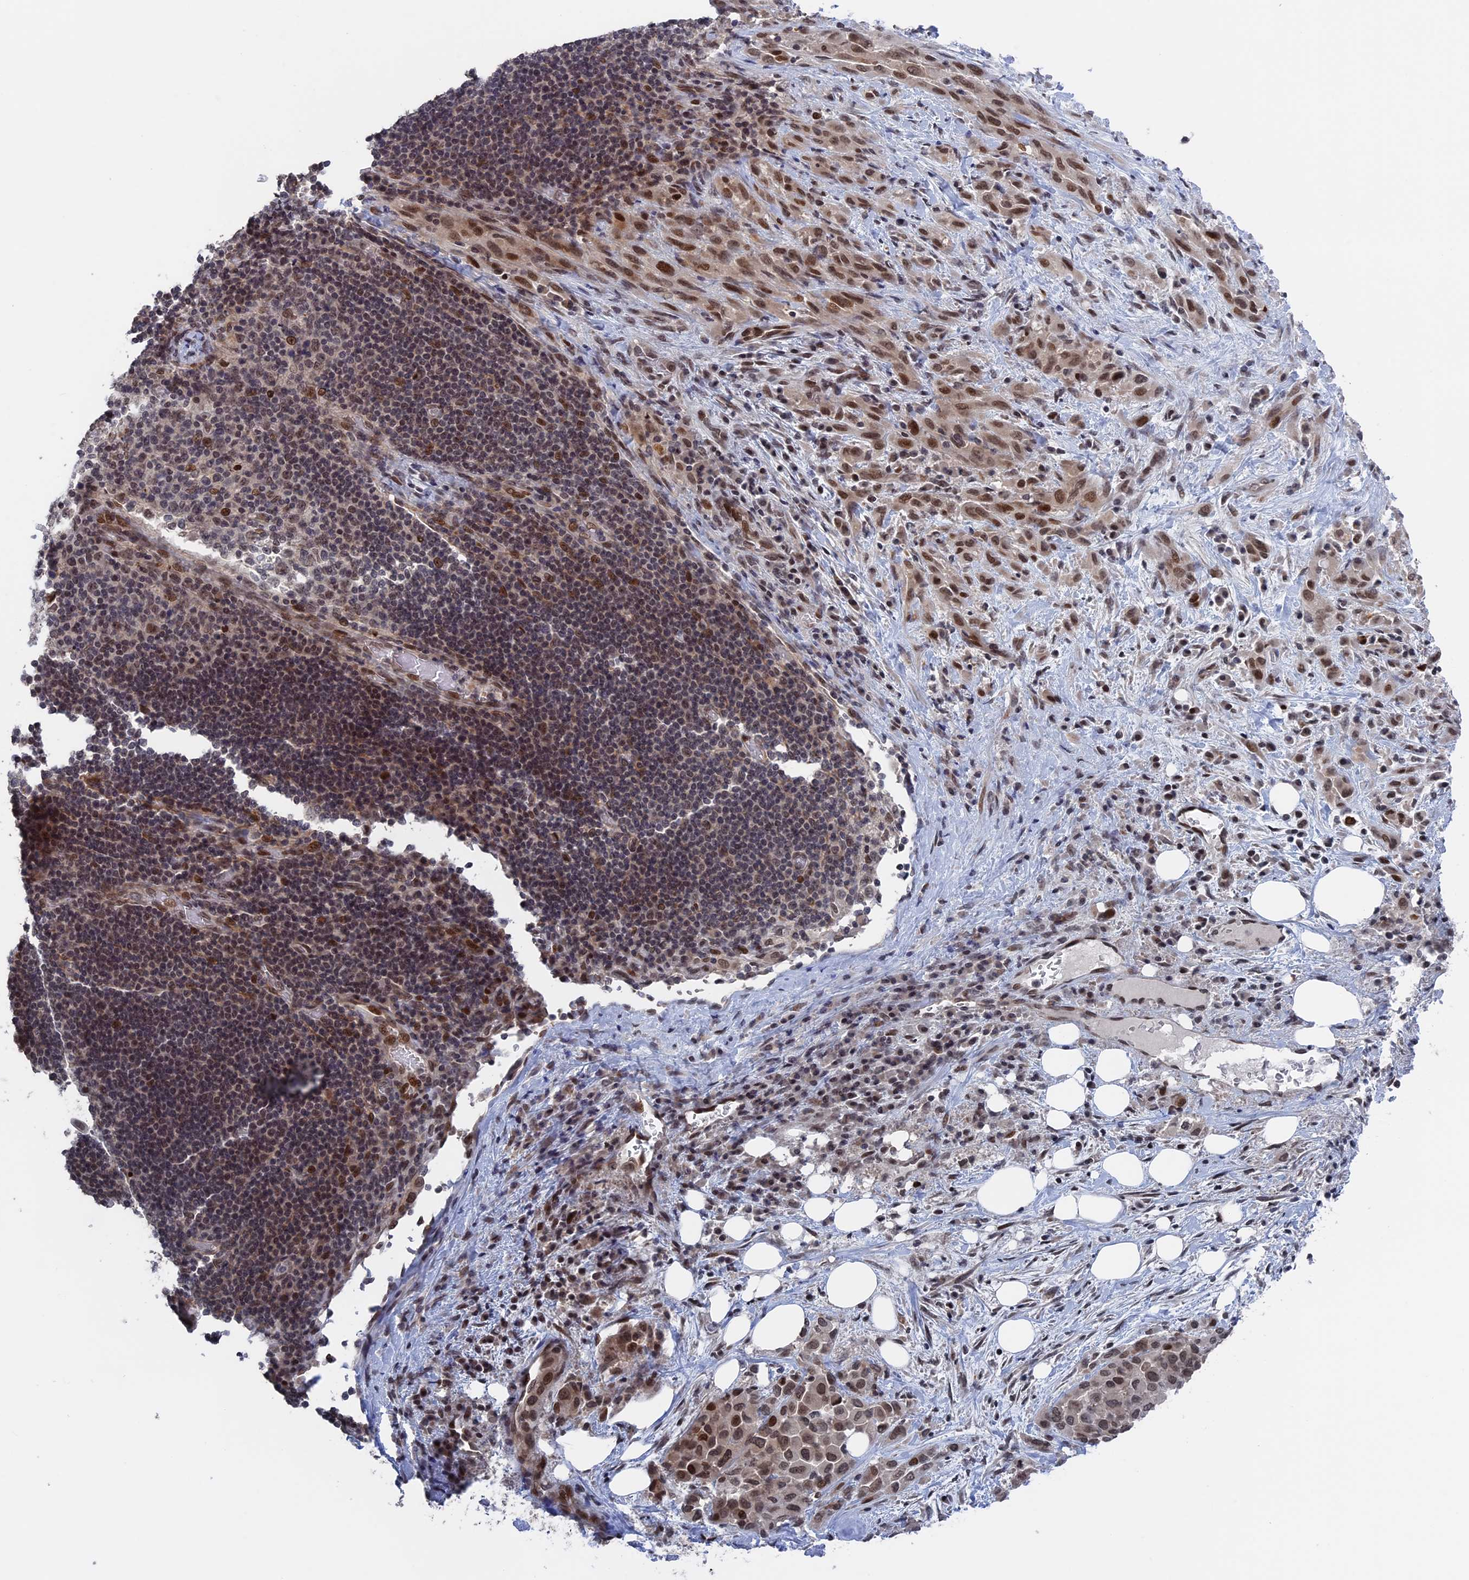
{"staining": {"intensity": "moderate", "quantity": ">75%", "location": "nuclear"}, "tissue": "melanoma", "cell_type": "Tumor cells", "image_type": "cancer", "snomed": [{"axis": "morphology", "description": "Malignant melanoma, Metastatic site"}, {"axis": "topography", "description": "Skin"}], "caption": "An IHC histopathology image of tumor tissue is shown. Protein staining in brown shows moderate nuclear positivity in melanoma within tumor cells.", "gene": "NR2C2AP", "patient": {"sex": "female", "age": 81}}